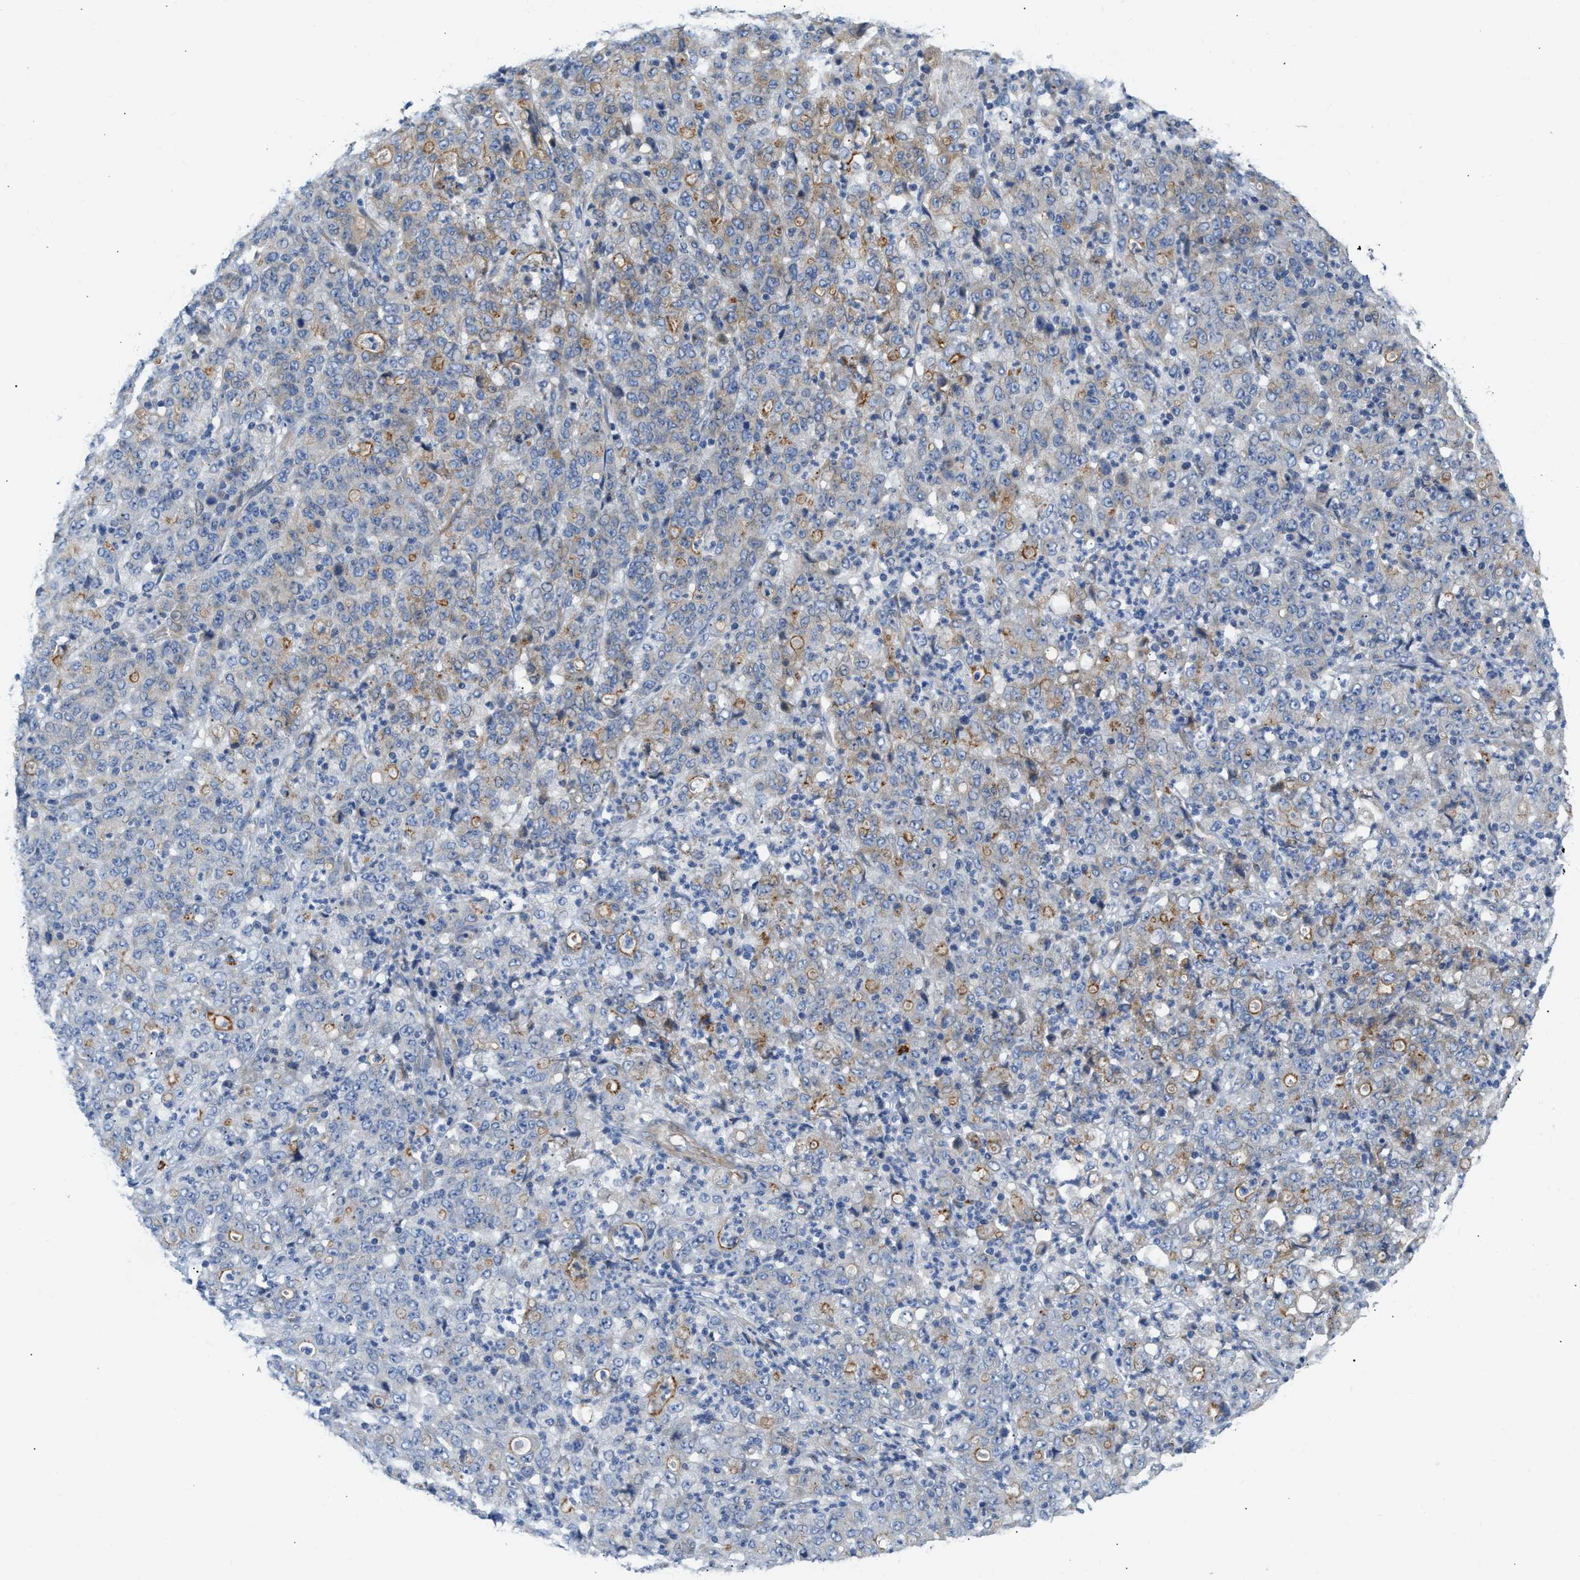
{"staining": {"intensity": "moderate", "quantity": "25%-75%", "location": "cytoplasmic/membranous"}, "tissue": "stomach cancer", "cell_type": "Tumor cells", "image_type": "cancer", "snomed": [{"axis": "morphology", "description": "Adenocarcinoma, NOS"}, {"axis": "topography", "description": "Stomach, lower"}], "caption": "This micrograph exhibits immunohistochemistry (IHC) staining of human stomach adenocarcinoma, with medium moderate cytoplasmic/membranous positivity in approximately 25%-75% of tumor cells.", "gene": "FHL1", "patient": {"sex": "female", "age": 71}}